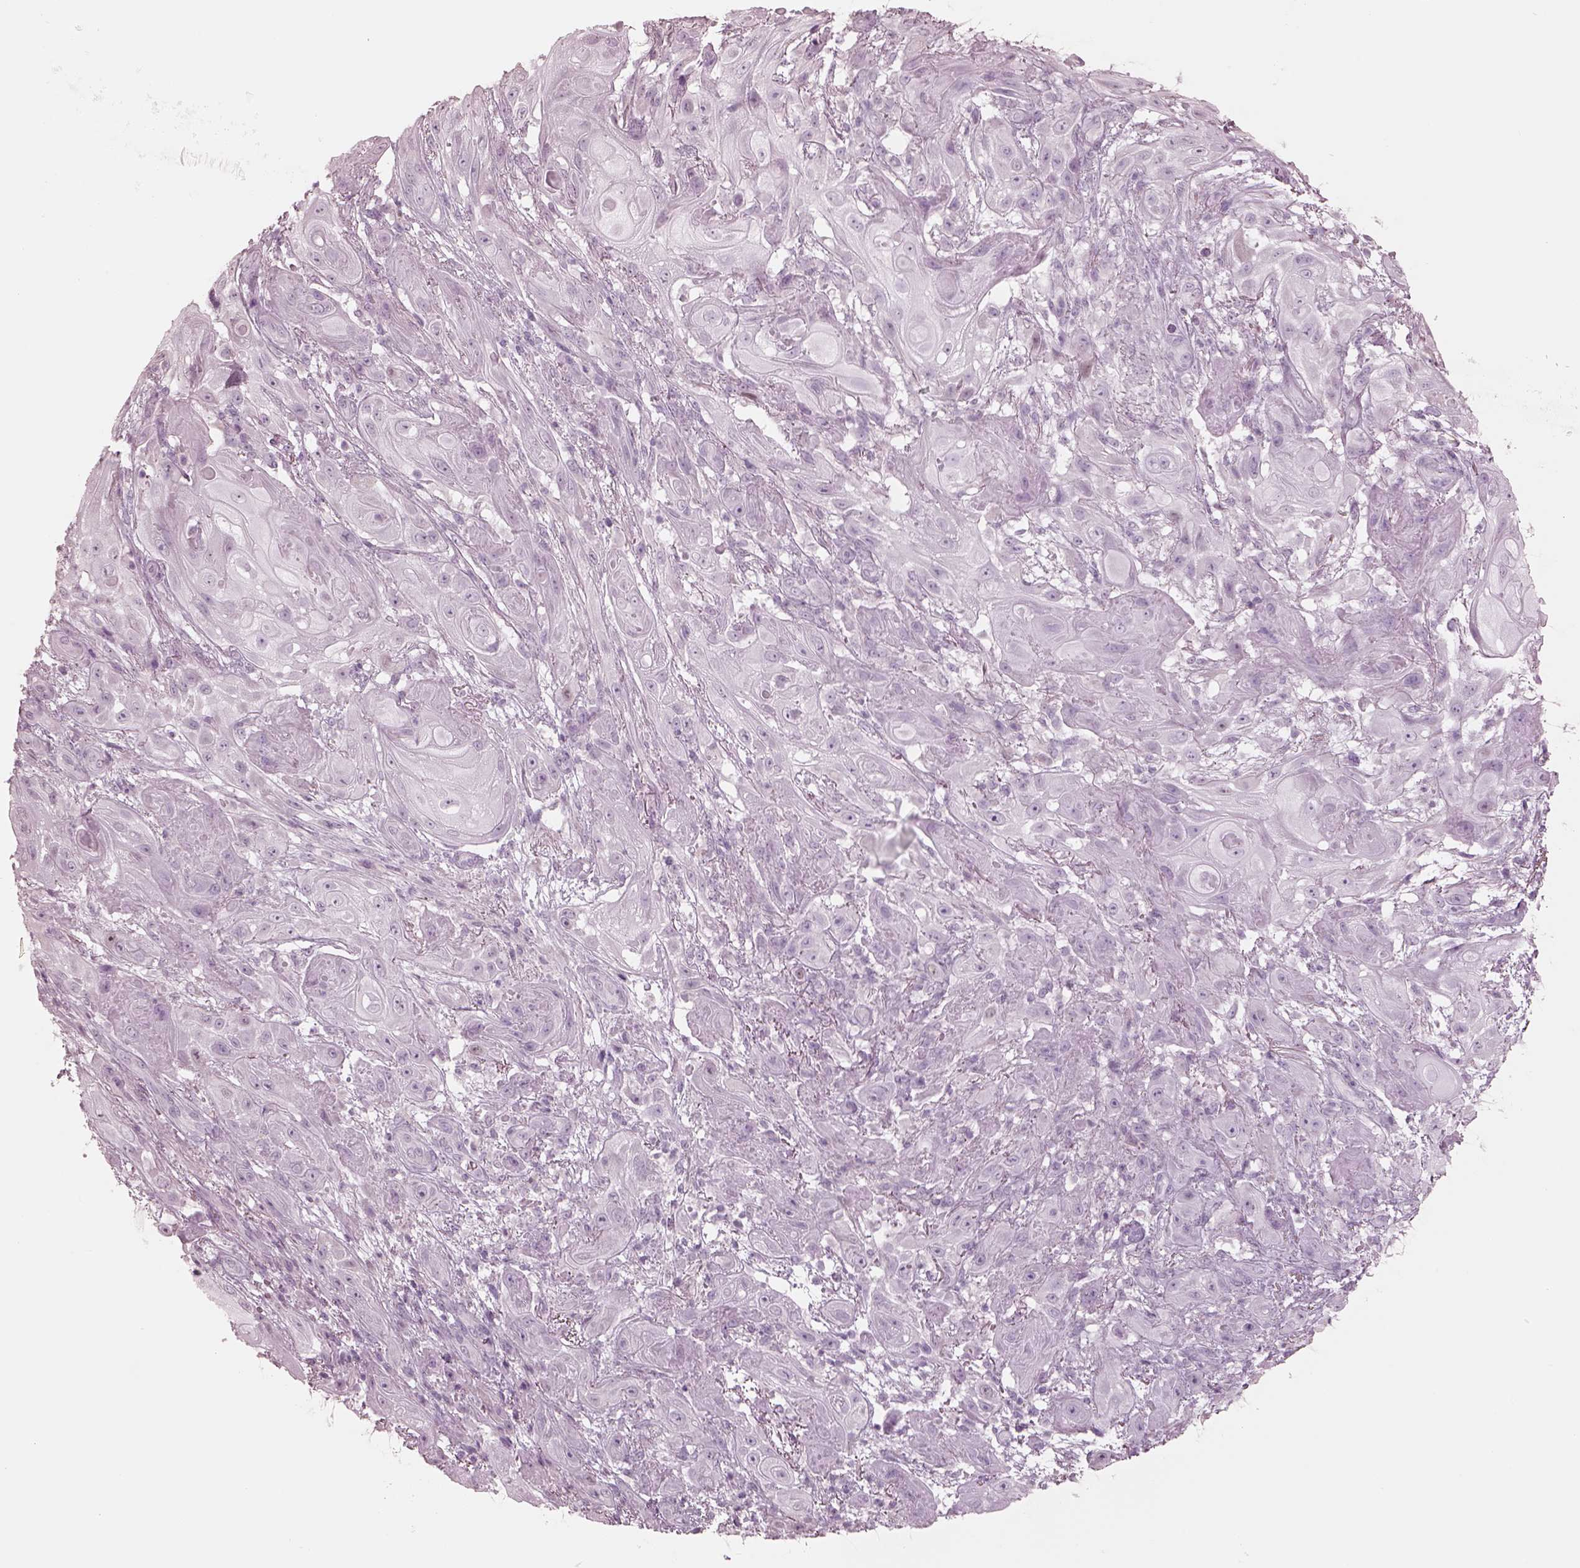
{"staining": {"intensity": "negative", "quantity": "none", "location": "none"}, "tissue": "skin cancer", "cell_type": "Tumor cells", "image_type": "cancer", "snomed": [{"axis": "morphology", "description": "Squamous cell carcinoma, NOS"}, {"axis": "topography", "description": "Skin"}], "caption": "Tumor cells show no significant positivity in skin cancer (squamous cell carcinoma).", "gene": "KRTAP24-1", "patient": {"sex": "male", "age": 62}}